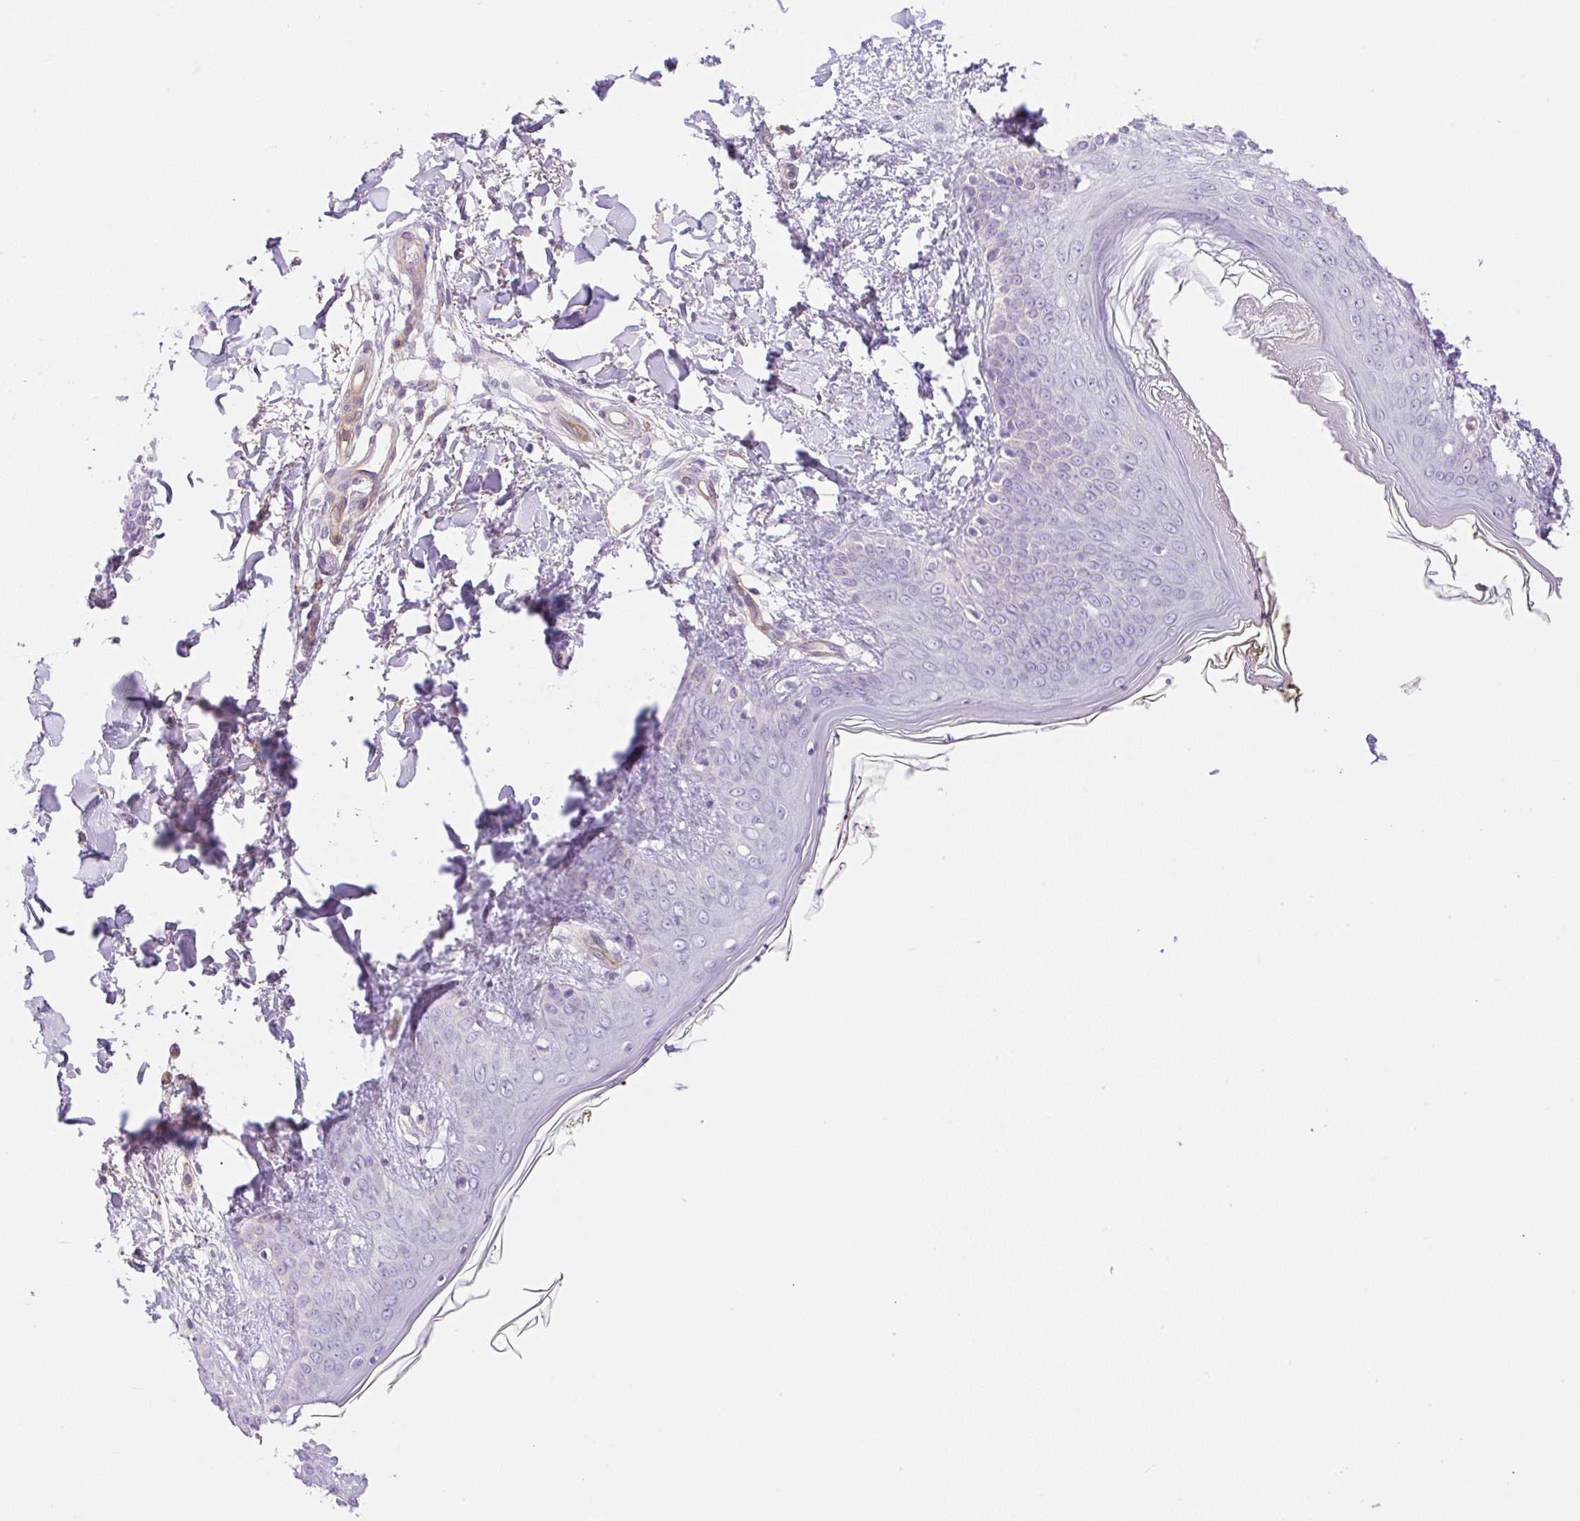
{"staining": {"intensity": "negative", "quantity": "none", "location": "none"}, "tissue": "skin", "cell_type": "Fibroblasts", "image_type": "normal", "snomed": [{"axis": "morphology", "description": "Normal tissue, NOS"}, {"axis": "topography", "description": "Skin"}], "caption": "Protein analysis of normal skin shows no significant positivity in fibroblasts. (Brightfield microscopy of DAB (3,3'-diaminobenzidine) immunohistochemistry at high magnification).", "gene": "EHD1", "patient": {"sex": "female", "age": 34}}